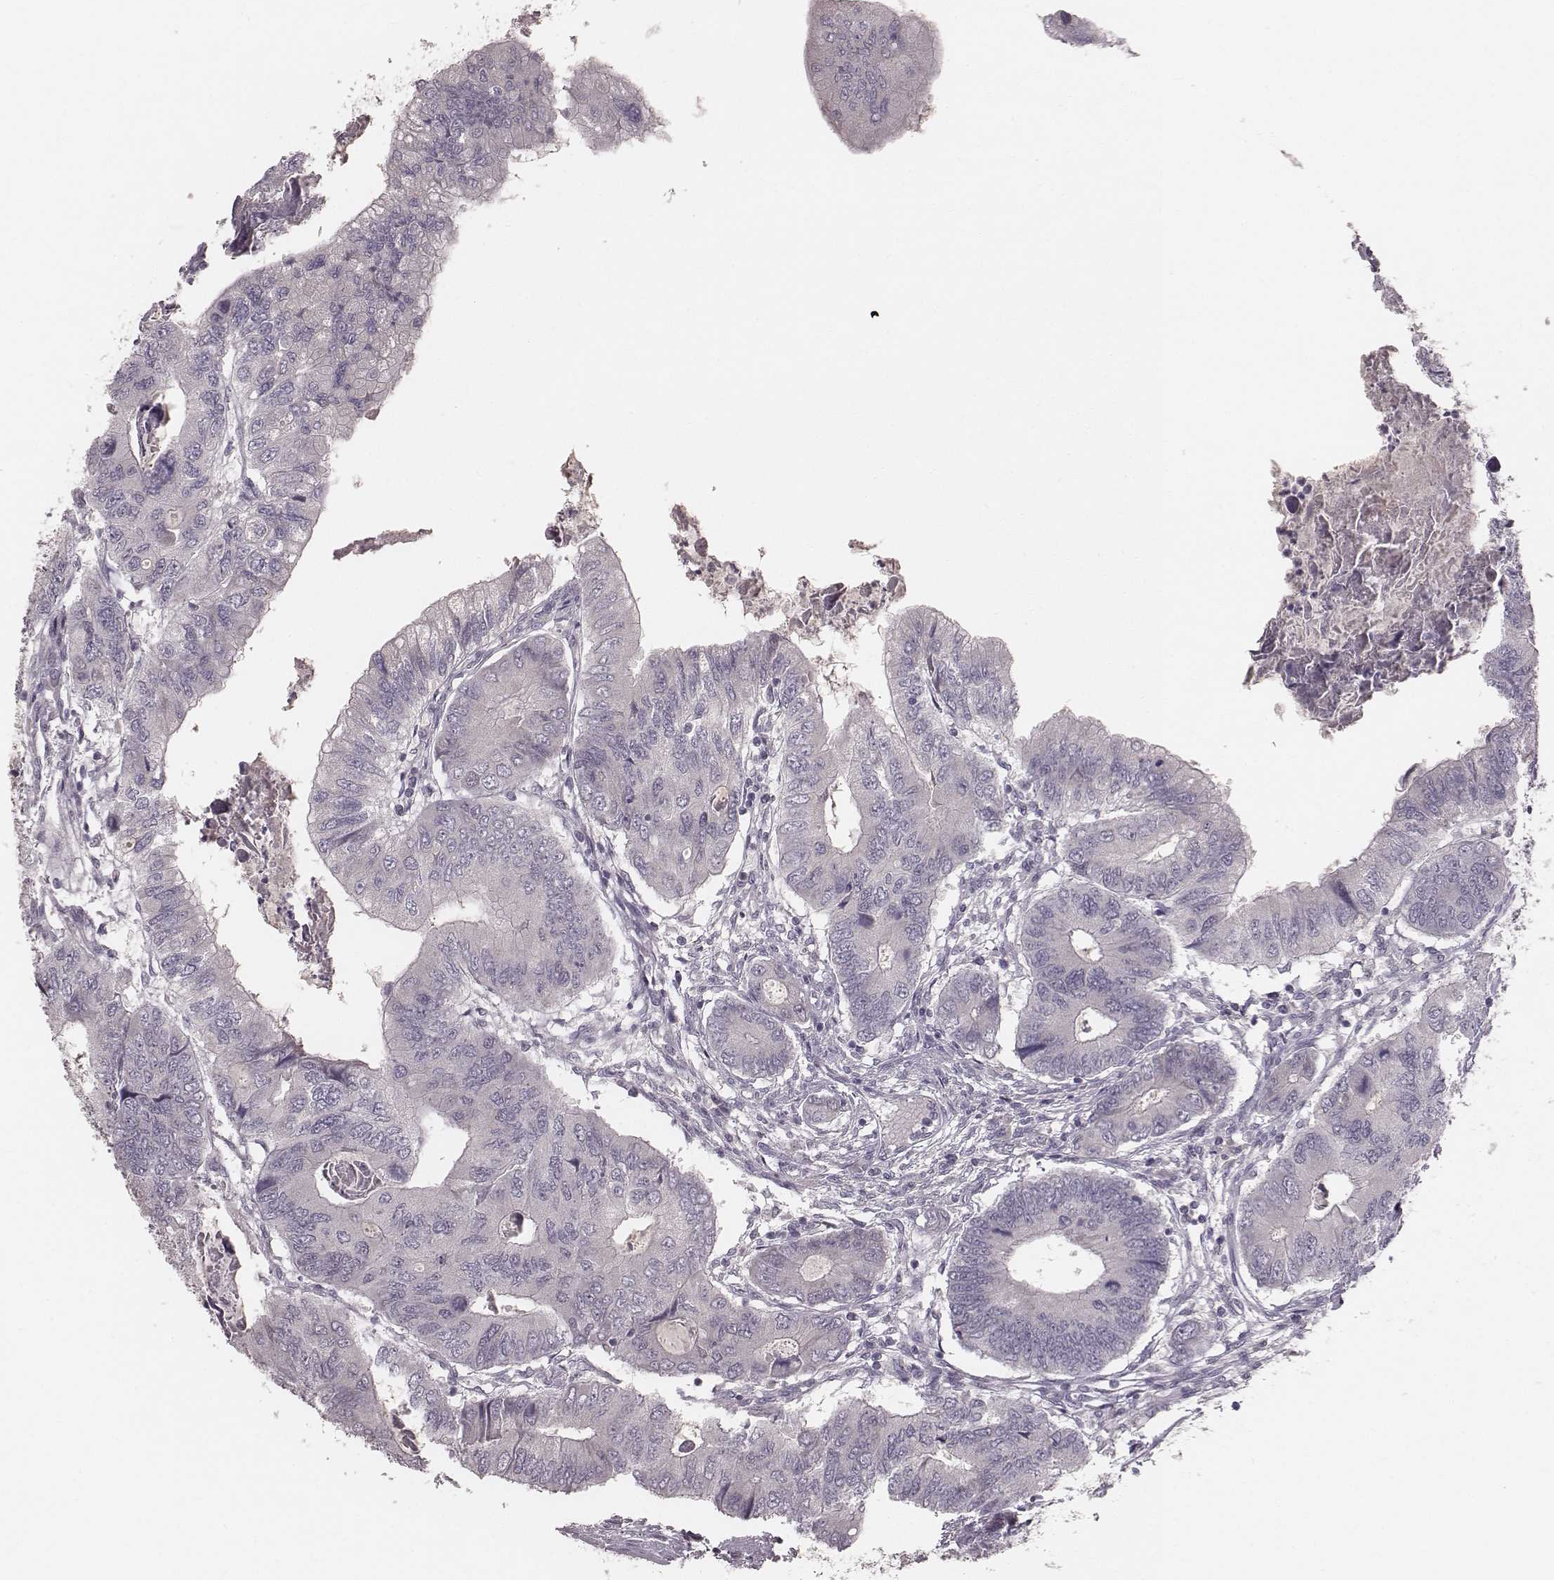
{"staining": {"intensity": "negative", "quantity": "none", "location": "none"}, "tissue": "colorectal cancer", "cell_type": "Tumor cells", "image_type": "cancer", "snomed": [{"axis": "morphology", "description": "Adenocarcinoma, NOS"}, {"axis": "topography", "description": "Colon"}], "caption": "IHC image of neoplastic tissue: human colorectal adenocarcinoma stained with DAB (3,3'-diaminobenzidine) exhibits no significant protein staining in tumor cells.", "gene": "LY6K", "patient": {"sex": "male", "age": 53}}